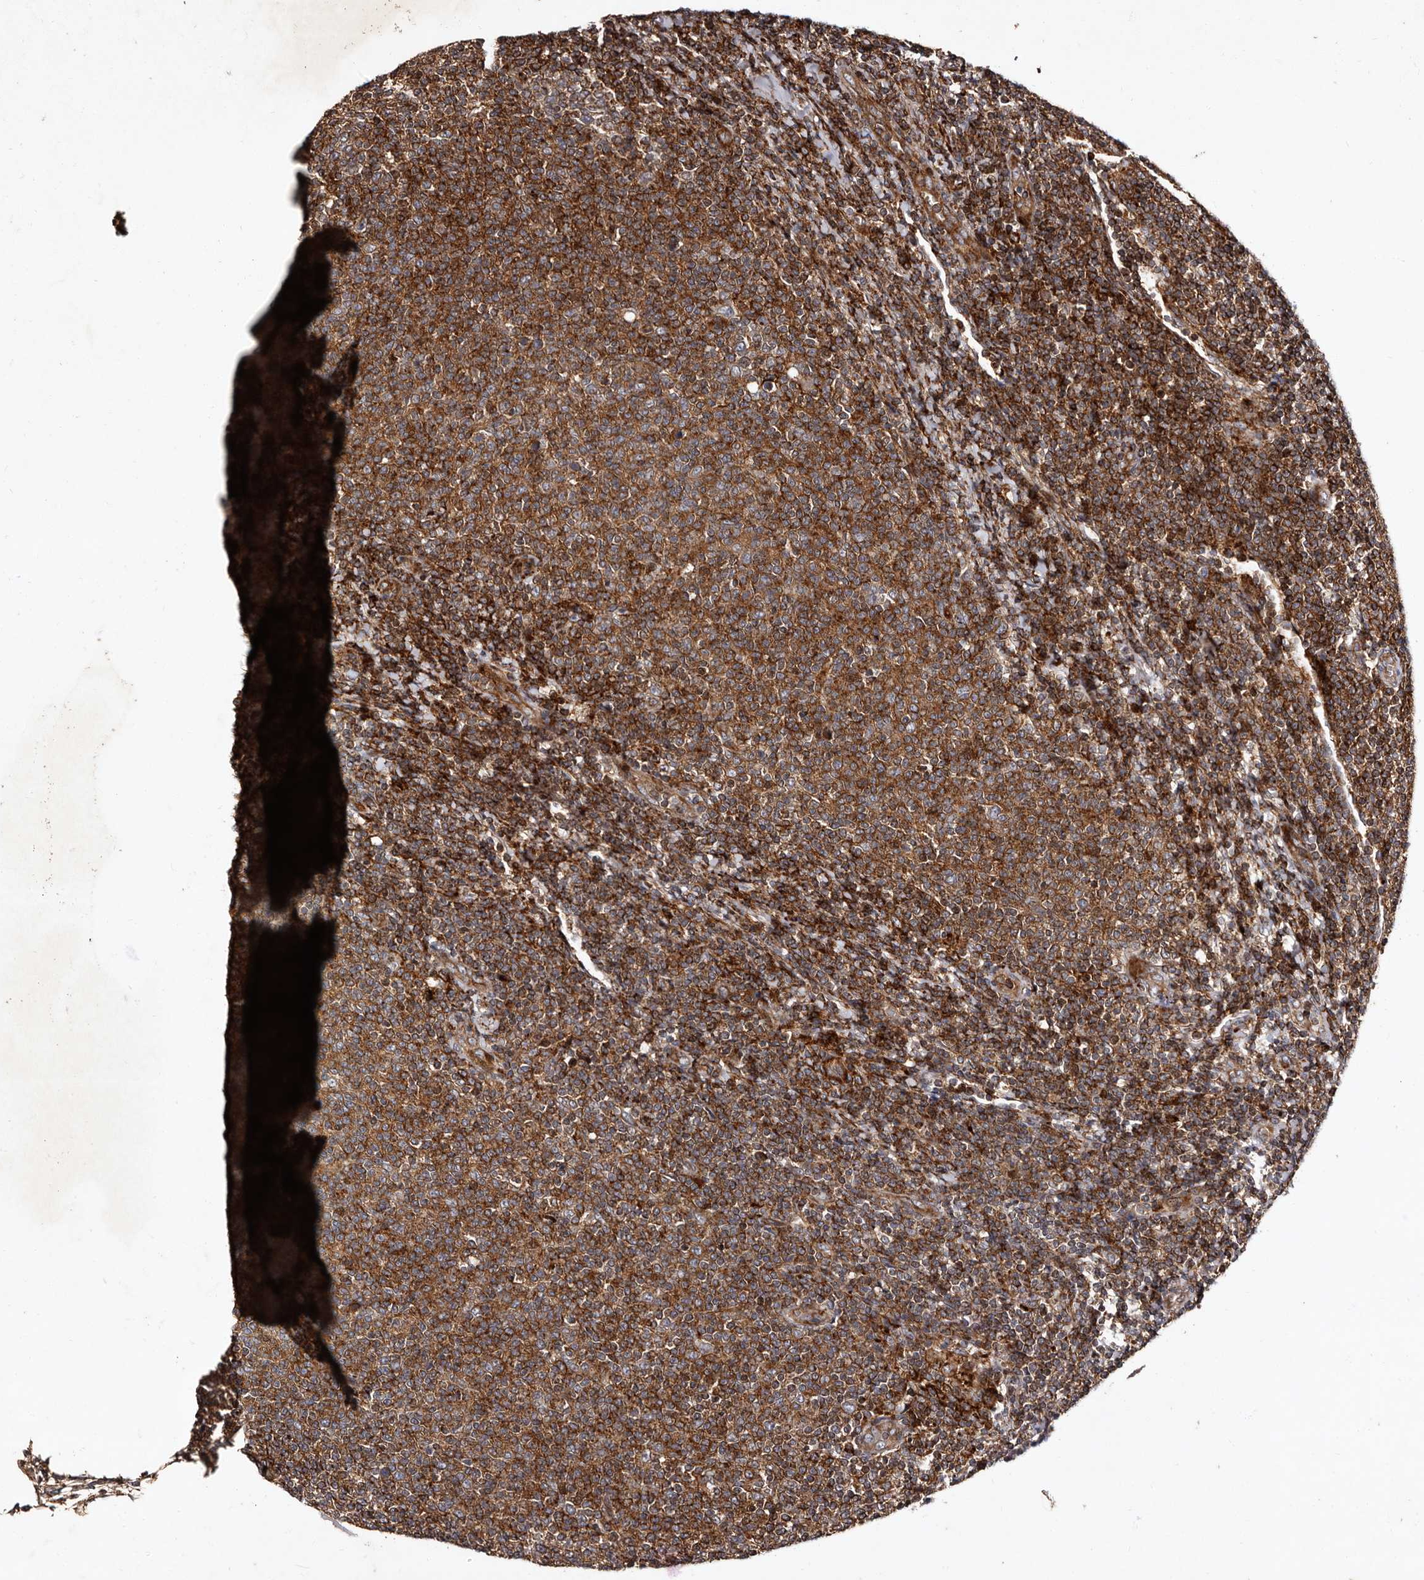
{"staining": {"intensity": "strong", "quantity": ">75%", "location": "cytoplasmic/membranous"}, "tissue": "lymphoma", "cell_type": "Tumor cells", "image_type": "cancer", "snomed": [{"axis": "morphology", "description": "Malignant lymphoma, non-Hodgkin's type, Low grade"}, {"axis": "topography", "description": "Lymph node"}], "caption": "Human lymphoma stained with a brown dye exhibits strong cytoplasmic/membranous positive positivity in approximately >75% of tumor cells.", "gene": "PRKD3", "patient": {"sex": "male", "age": 66}}